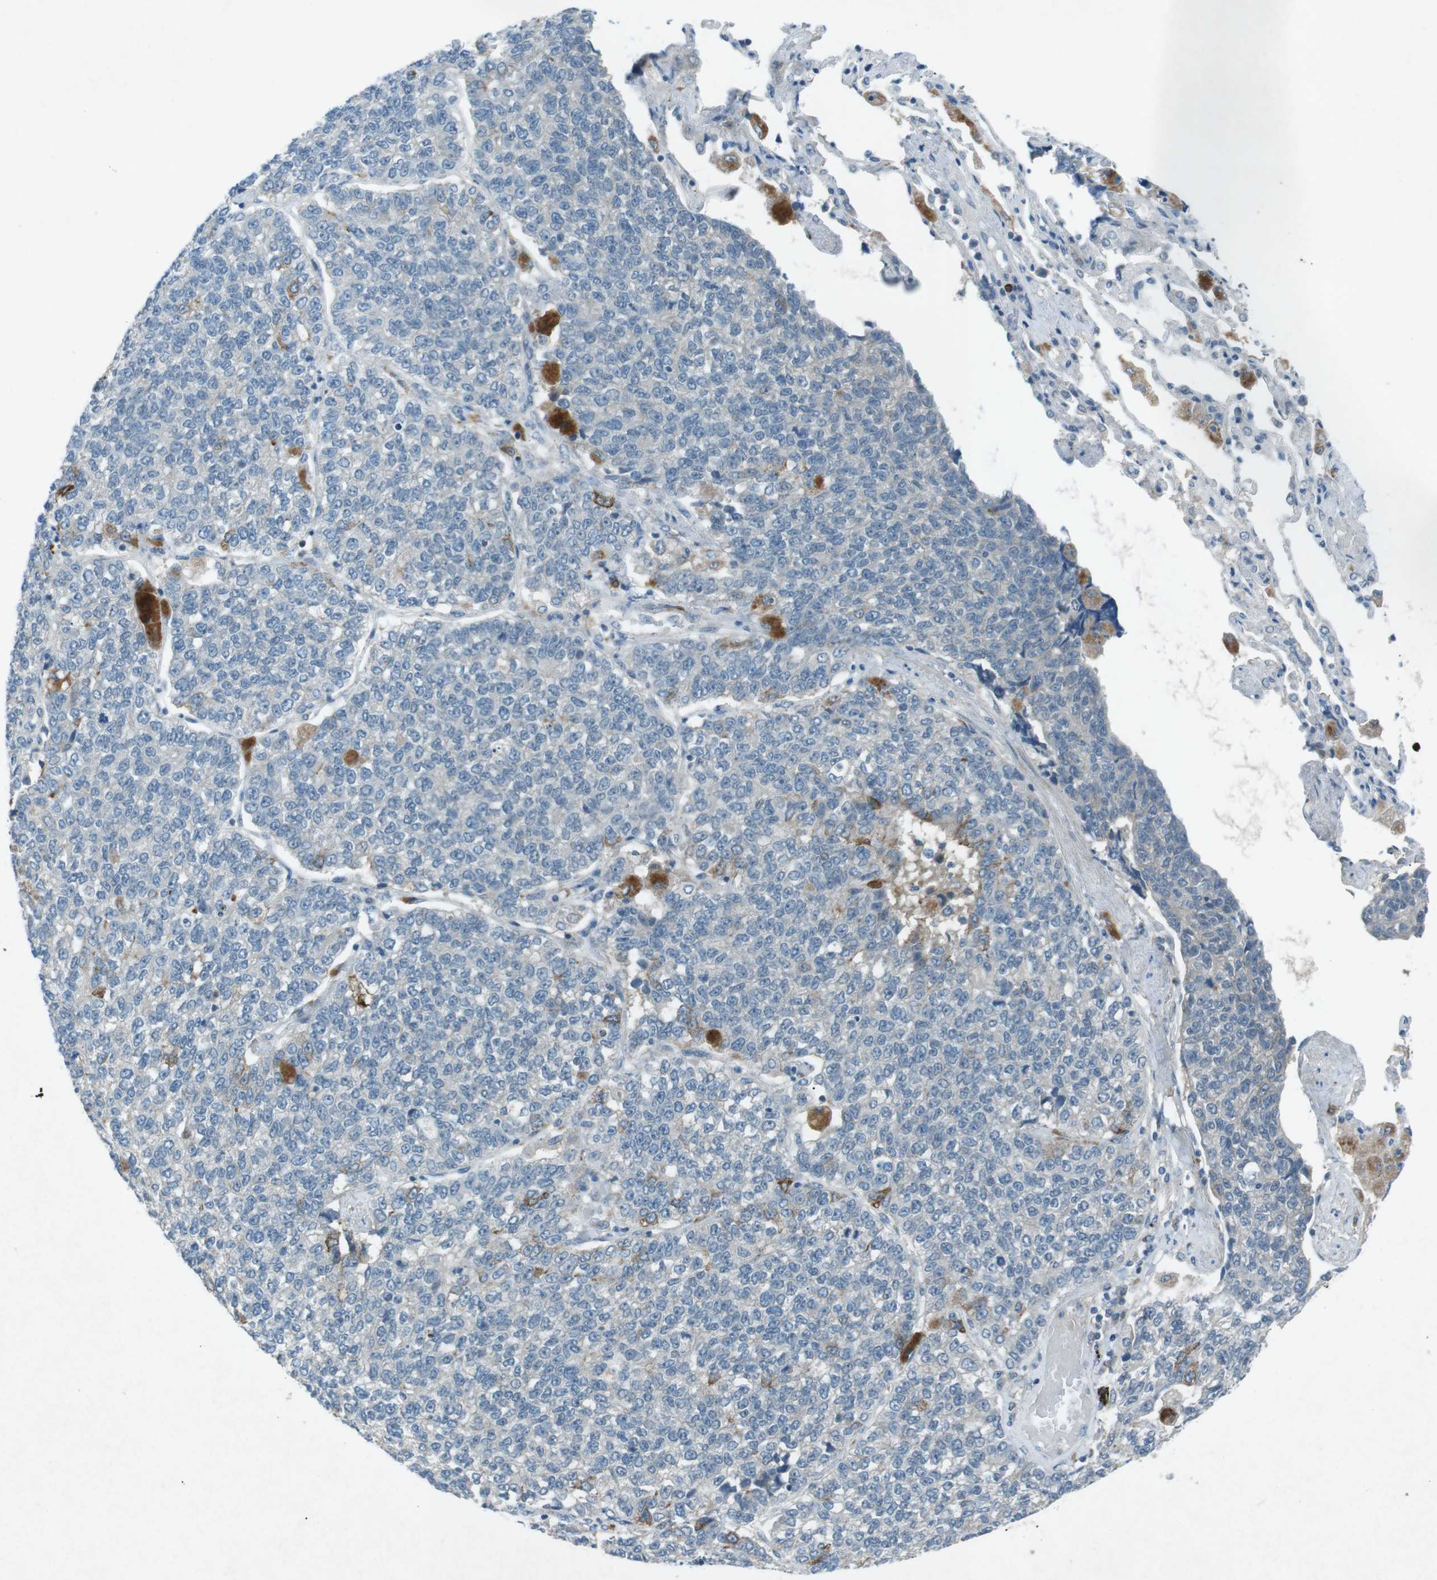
{"staining": {"intensity": "negative", "quantity": "none", "location": "none"}, "tissue": "lung cancer", "cell_type": "Tumor cells", "image_type": "cancer", "snomed": [{"axis": "morphology", "description": "Adenocarcinoma, NOS"}, {"axis": "topography", "description": "Lung"}], "caption": "The image reveals no significant positivity in tumor cells of lung cancer. (Immunohistochemistry, brightfield microscopy, high magnification).", "gene": "FCRLA", "patient": {"sex": "male", "age": 49}}